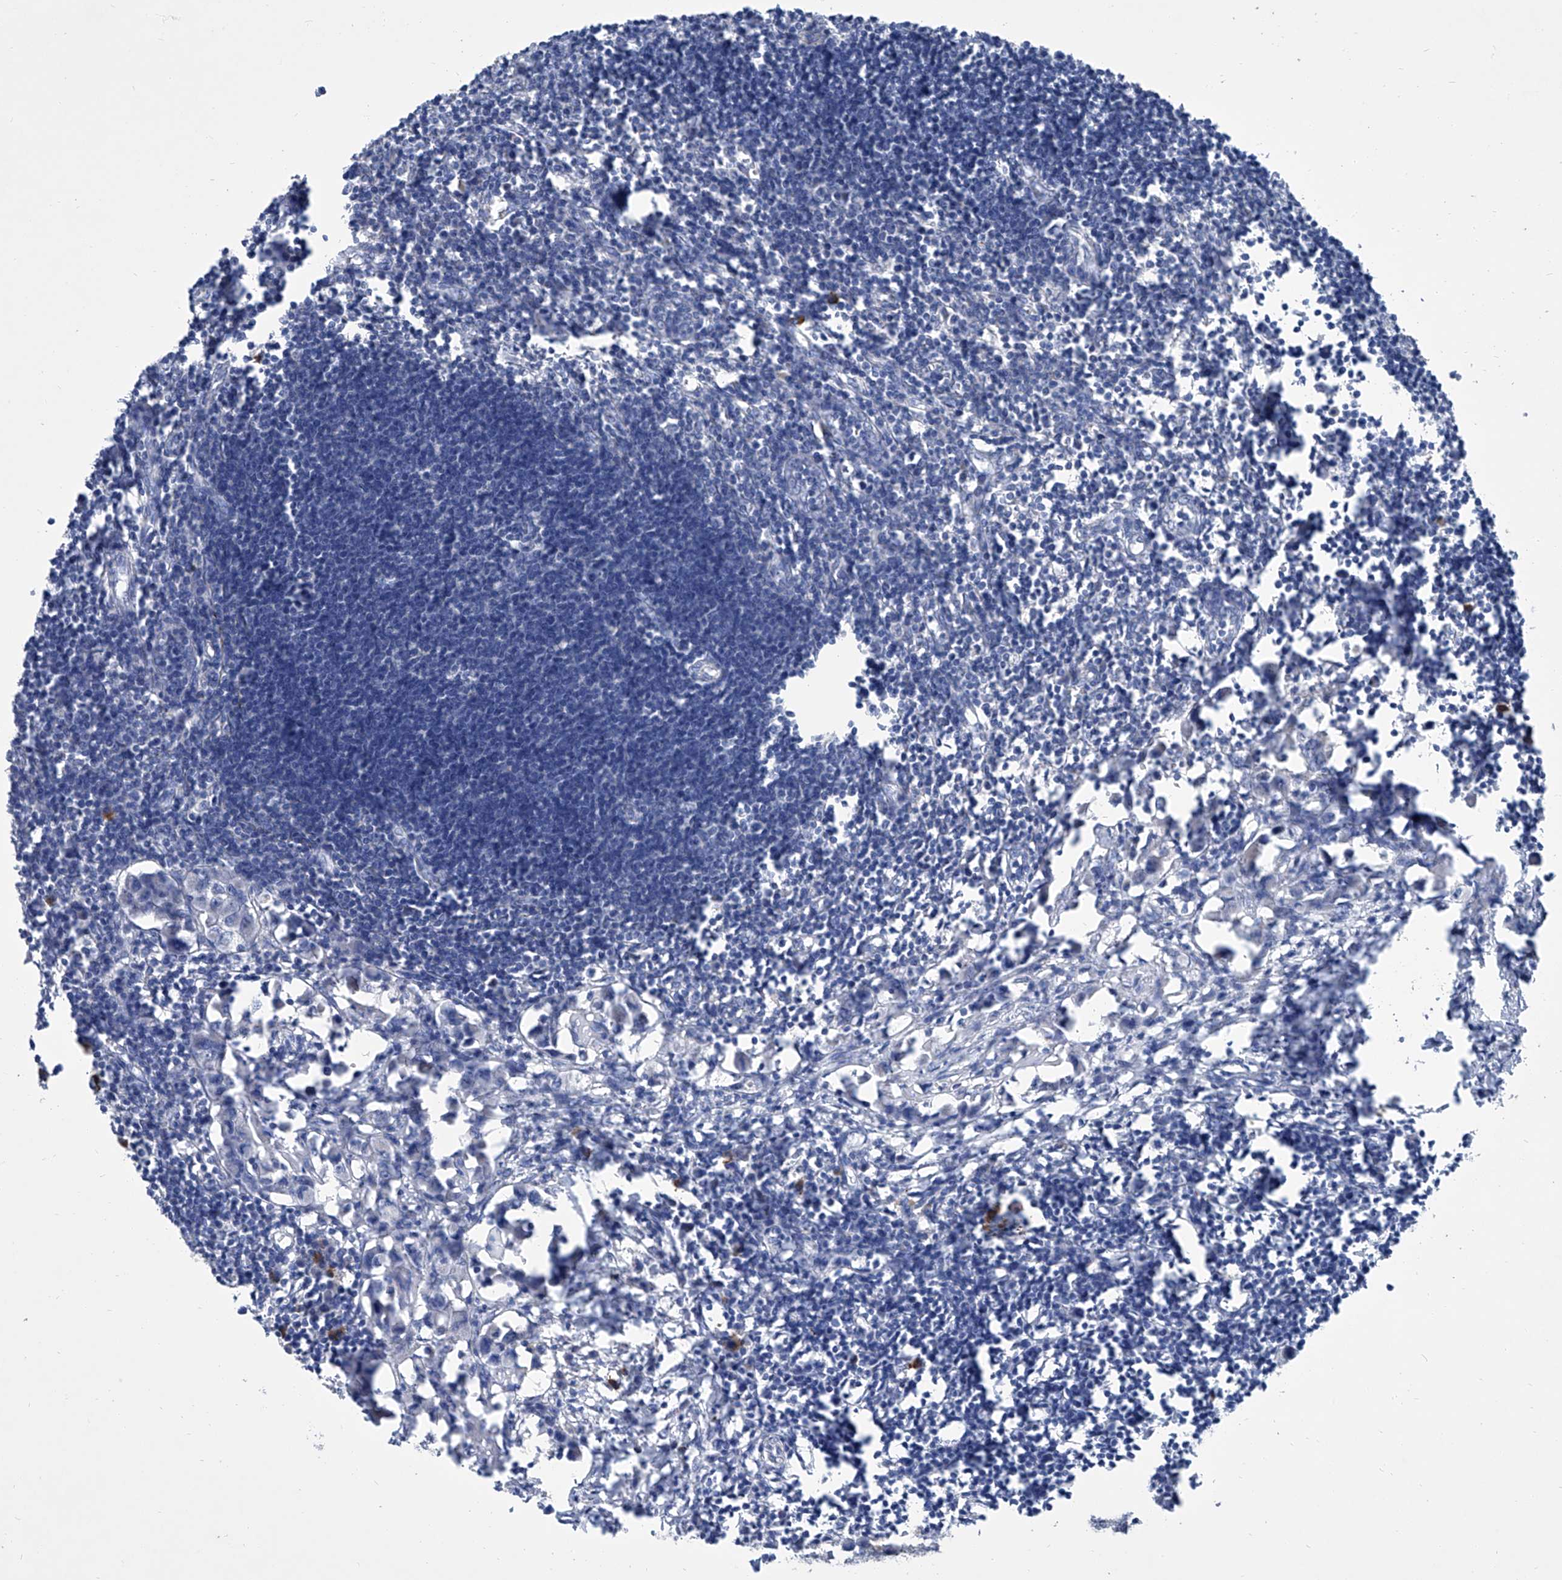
{"staining": {"intensity": "negative", "quantity": "none", "location": "none"}, "tissue": "lymph node", "cell_type": "Germinal center cells", "image_type": "normal", "snomed": [{"axis": "morphology", "description": "Normal tissue, NOS"}, {"axis": "morphology", "description": "Malignant melanoma, Metastatic site"}, {"axis": "topography", "description": "Lymph node"}], "caption": "An image of human lymph node is negative for staining in germinal center cells. (Stains: DAB immunohistochemistry with hematoxylin counter stain, Microscopy: brightfield microscopy at high magnification).", "gene": "GPT", "patient": {"sex": "male", "age": 41}}